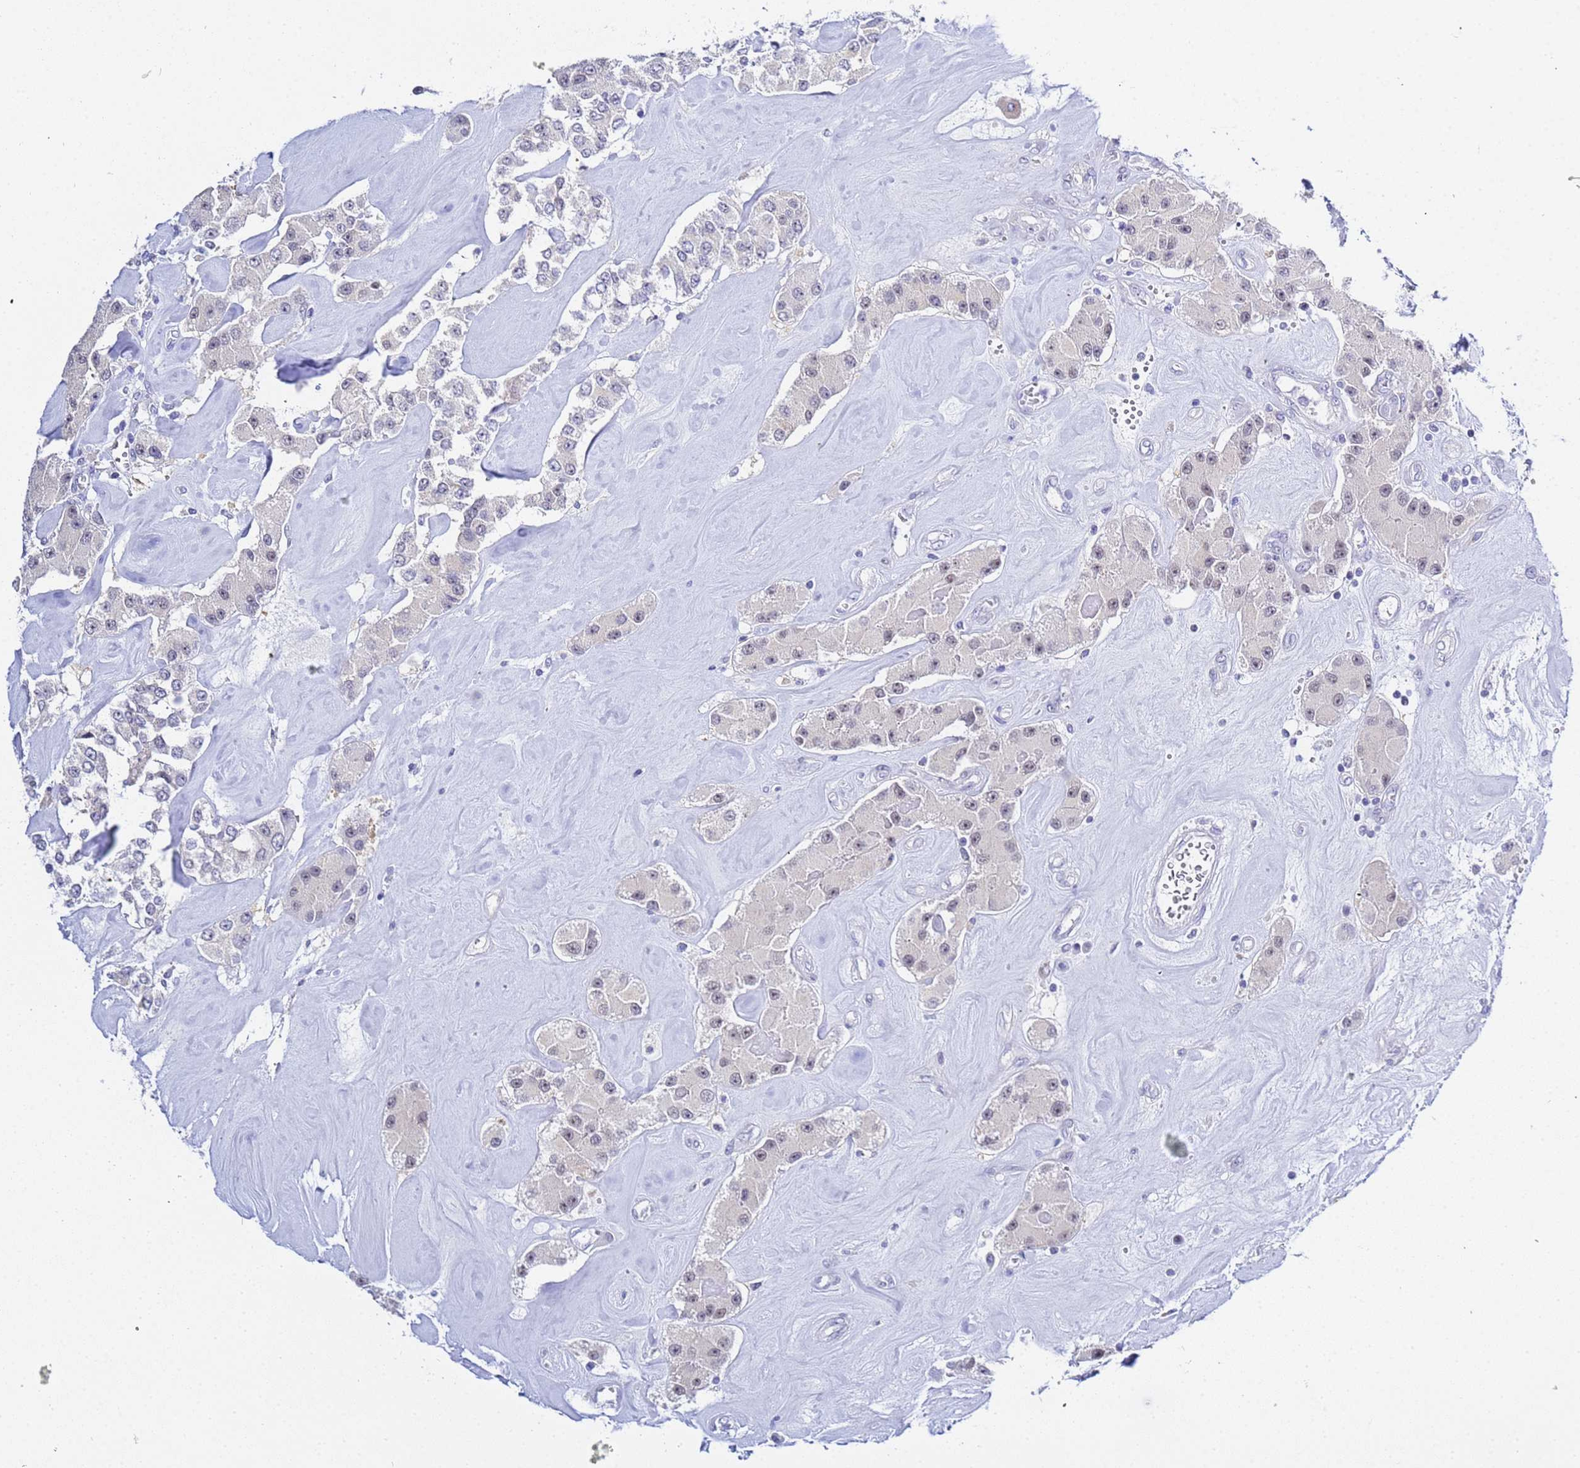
{"staining": {"intensity": "negative", "quantity": "none", "location": "none"}, "tissue": "carcinoid", "cell_type": "Tumor cells", "image_type": "cancer", "snomed": [{"axis": "morphology", "description": "Carcinoid, malignant, NOS"}, {"axis": "topography", "description": "Pancreas"}], "caption": "This is a photomicrograph of IHC staining of carcinoid, which shows no staining in tumor cells.", "gene": "ACTL6B", "patient": {"sex": "male", "age": 41}}